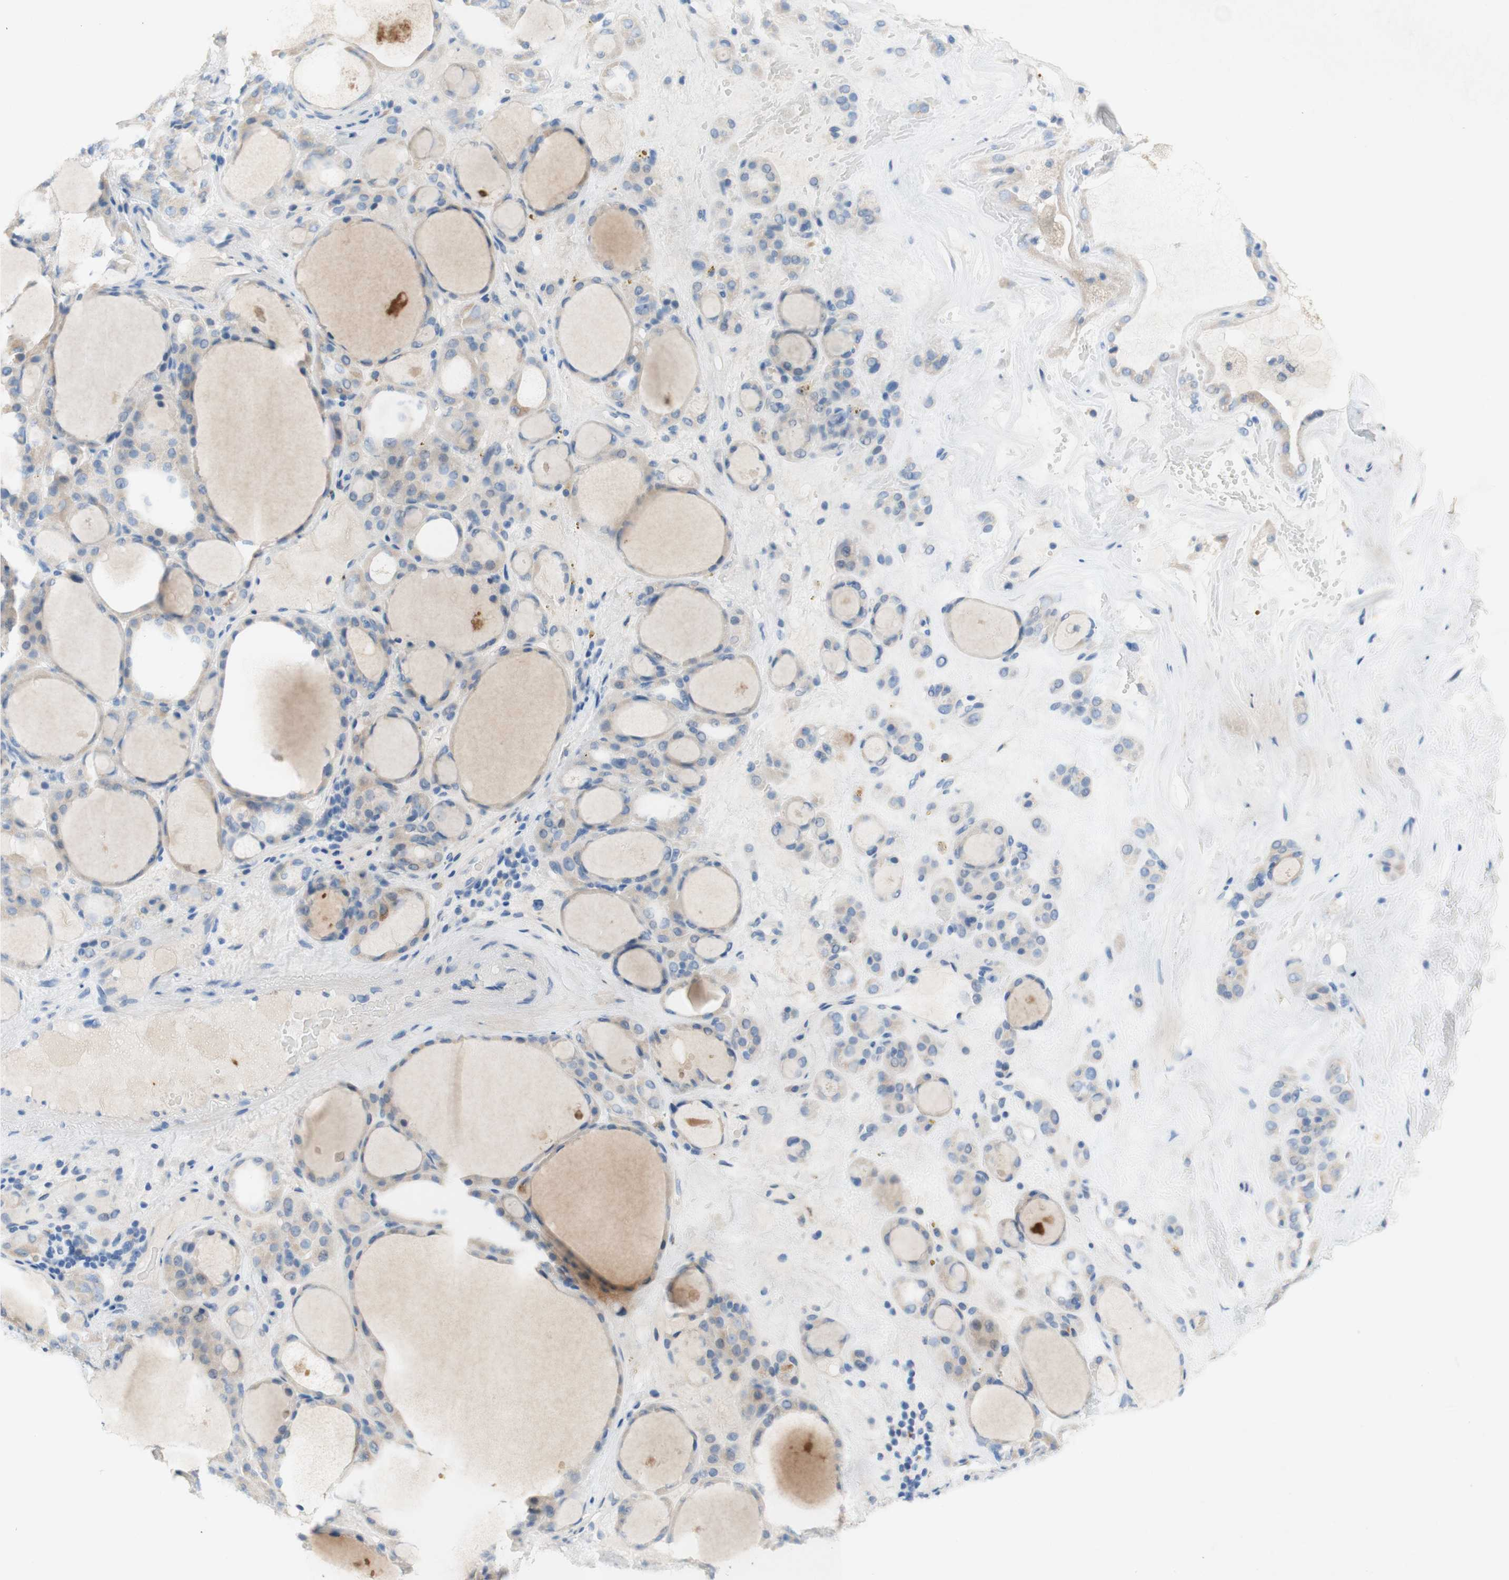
{"staining": {"intensity": "weak", "quantity": "25%-75%", "location": "cytoplasmic/membranous"}, "tissue": "thyroid gland", "cell_type": "Glandular cells", "image_type": "normal", "snomed": [{"axis": "morphology", "description": "Normal tissue, NOS"}, {"axis": "morphology", "description": "Carcinoma, NOS"}, {"axis": "topography", "description": "Thyroid gland"}], "caption": "Brown immunohistochemical staining in normal thyroid gland shows weak cytoplasmic/membranous staining in approximately 25%-75% of glandular cells.", "gene": "POLR2J3", "patient": {"sex": "female", "age": 86}}